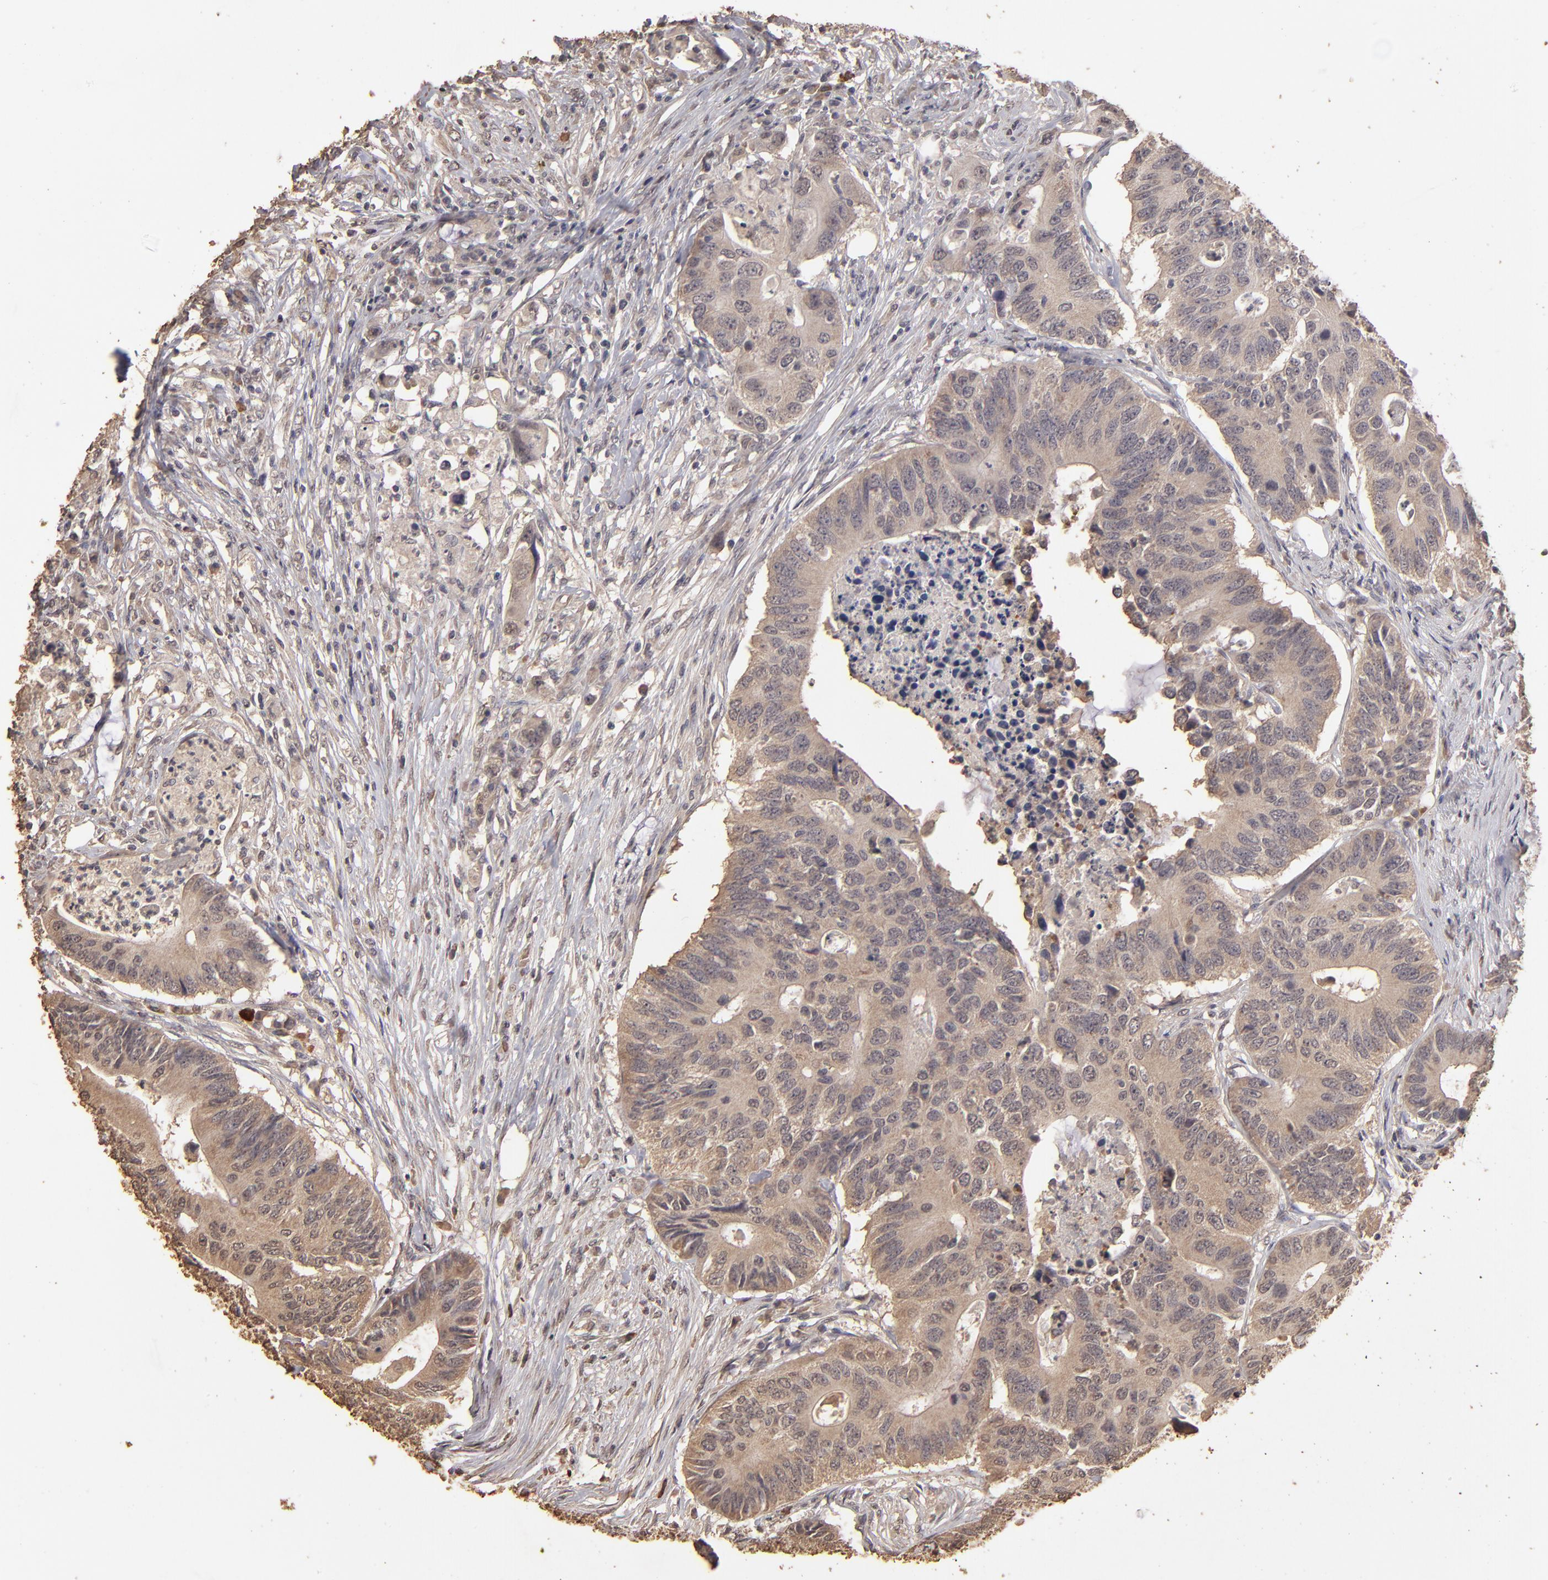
{"staining": {"intensity": "strong", "quantity": ">75%", "location": "cytoplasmic/membranous"}, "tissue": "colorectal cancer", "cell_type": "Tumor cells", "image_type": "cancer", "snomed": [{"axis": "morphology", "description": "Adenocarcinoma, NOS"}, {"axis": "topography", "description": "Colon"}], "caption": "Brown immunohistochemical staining in human colorectal cancer (adenocarcinoma) exhibits strong cytoplasmic/membranous staining in about >75% of tumor cells. (Stains: DAB in brown, nuclei in blue, Microscopy: brightfield microscopy at high magnification).", "gene": "OPHN1", "patient": {"sex": "male", "age": 71}}